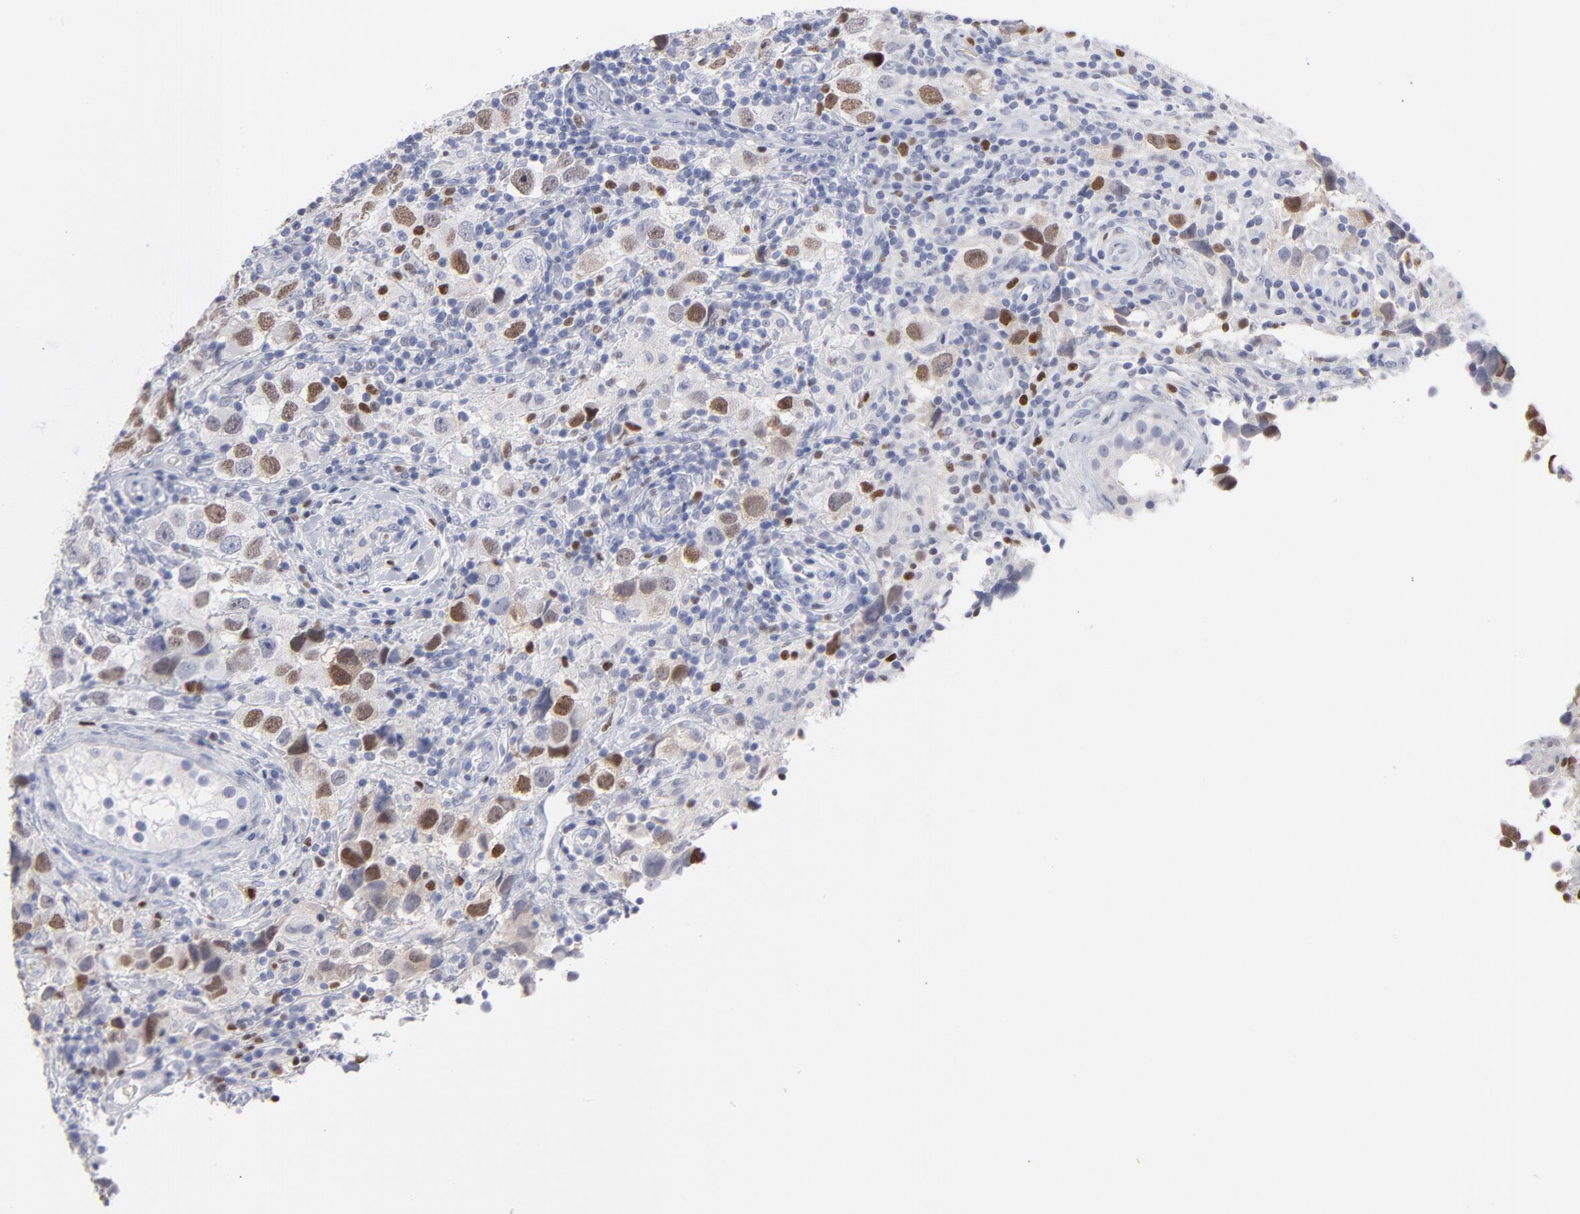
{"staining": {"intensity": "strong", "quantity": "25%-75%", "location": "nuclear"}, "tissue": "testis cancer", "cell_type": "Tumor cells", "image_type": "cancer", "snomed": [{"axis": "morphology", "description": "Carcinoma, Embryonal, NOS"}, {"axis": "topography", "description": "Testis"}], "caption": "IHC of human testis embryonal carcinoma reveals high levels of strong nuclear staining in about 25%-75% of tumor cells. The staining is performed using DAB (3,3'-diaminobenzidine) brown chromogen to label protein expression. The nuclei are counter-stained blue using hematoxylin.", "gene": "MCM7", "patient": {"sex": "male", "age": 21}}